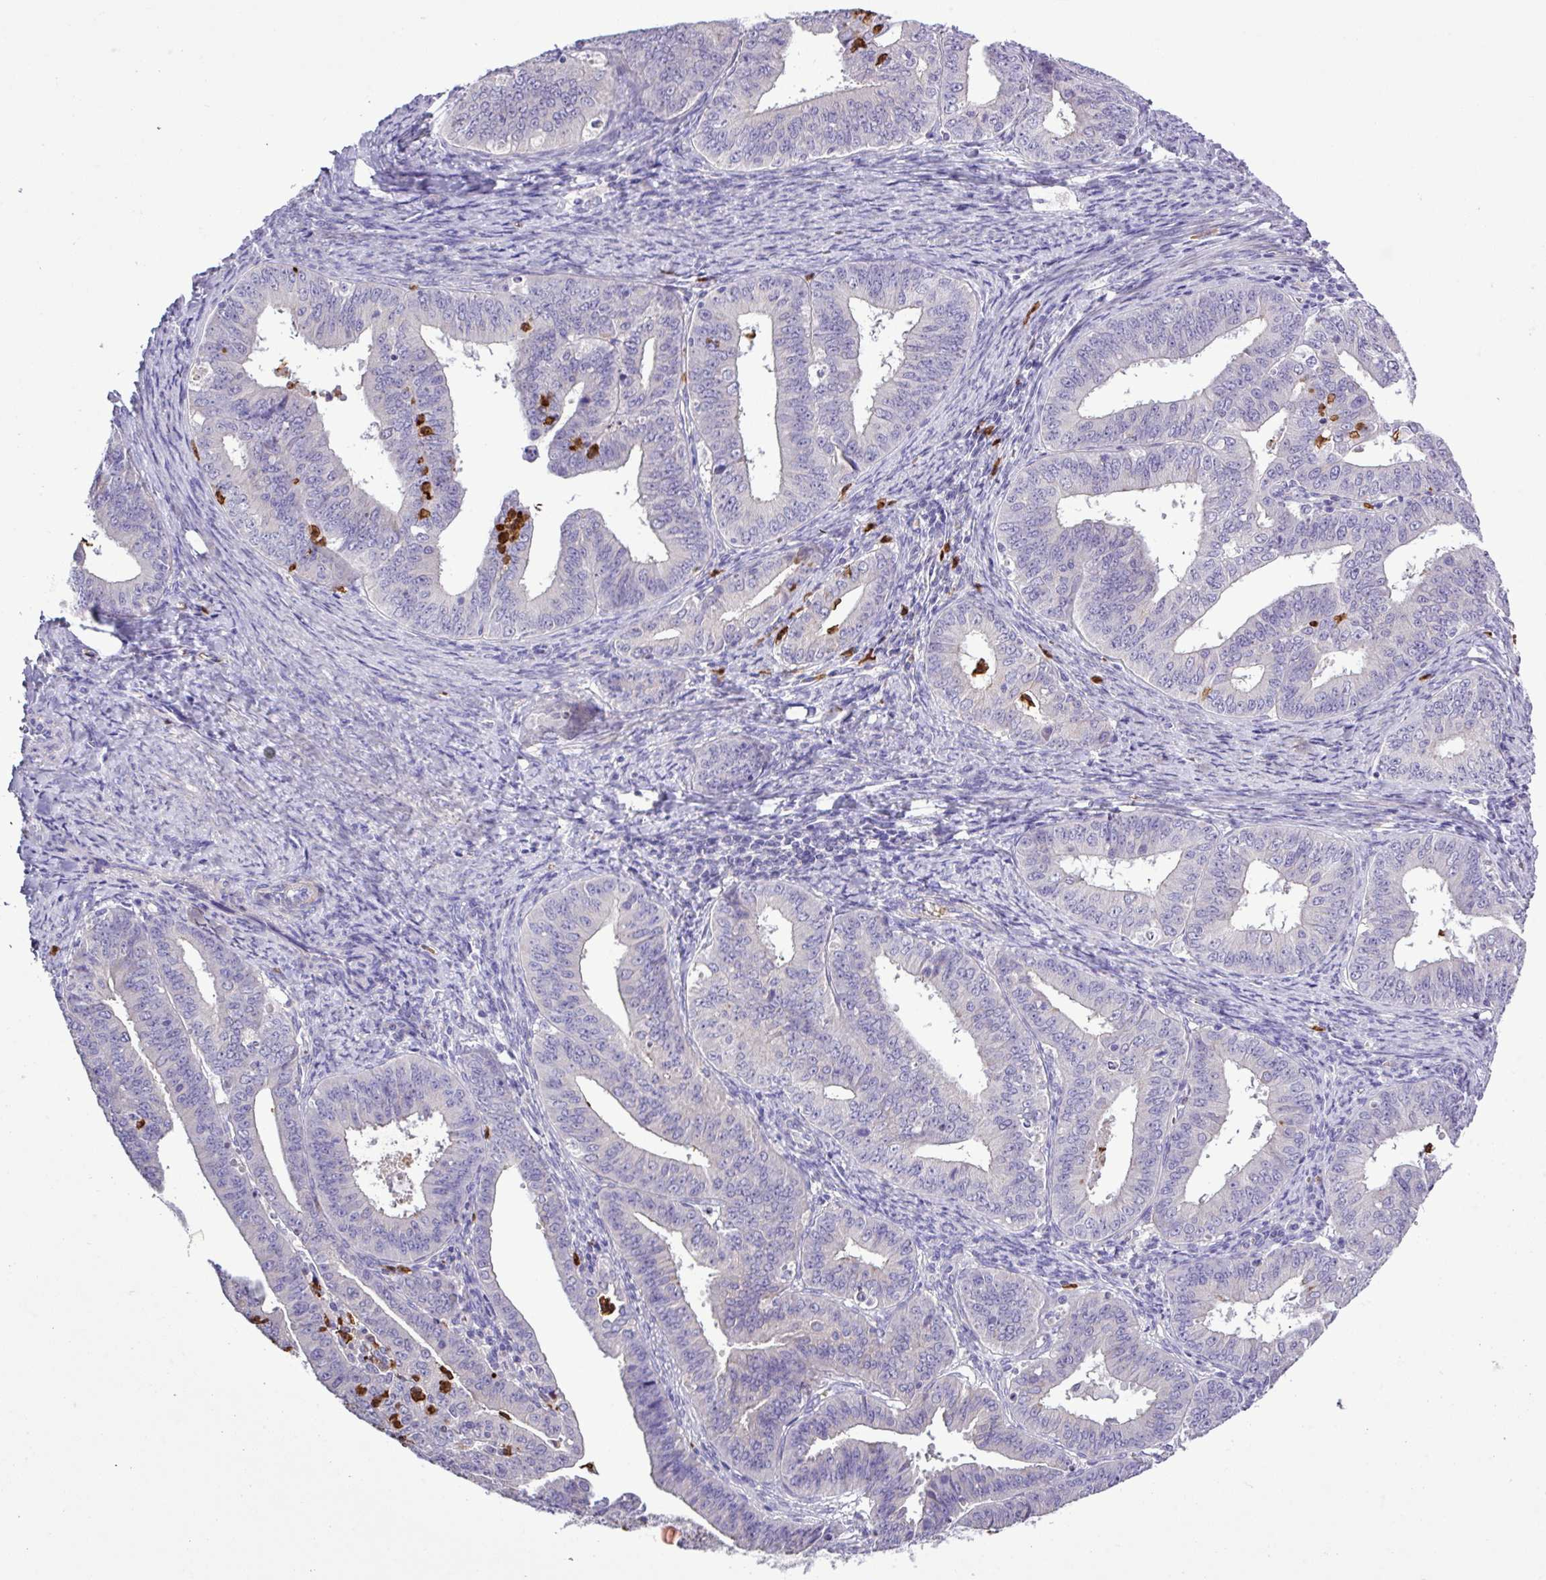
{"staining": {"intensity": "negative", "quantity": "none", "location": "none"}, "tissue": "endometrial cancer", "cell_type": "Tumor cells", "image_type": "cancer", "snomed": [{"axis": "morphology", "description": "Adenocarcinoma, NOS"}, {"axis": "topography", "description": "Endometrium"}], "caption": "The image shows no significant expression in tumor cells of endometrial adenocarcinoma.", "gene": "MGAT4B", "patient": {"sex": "female", "age": 73}}